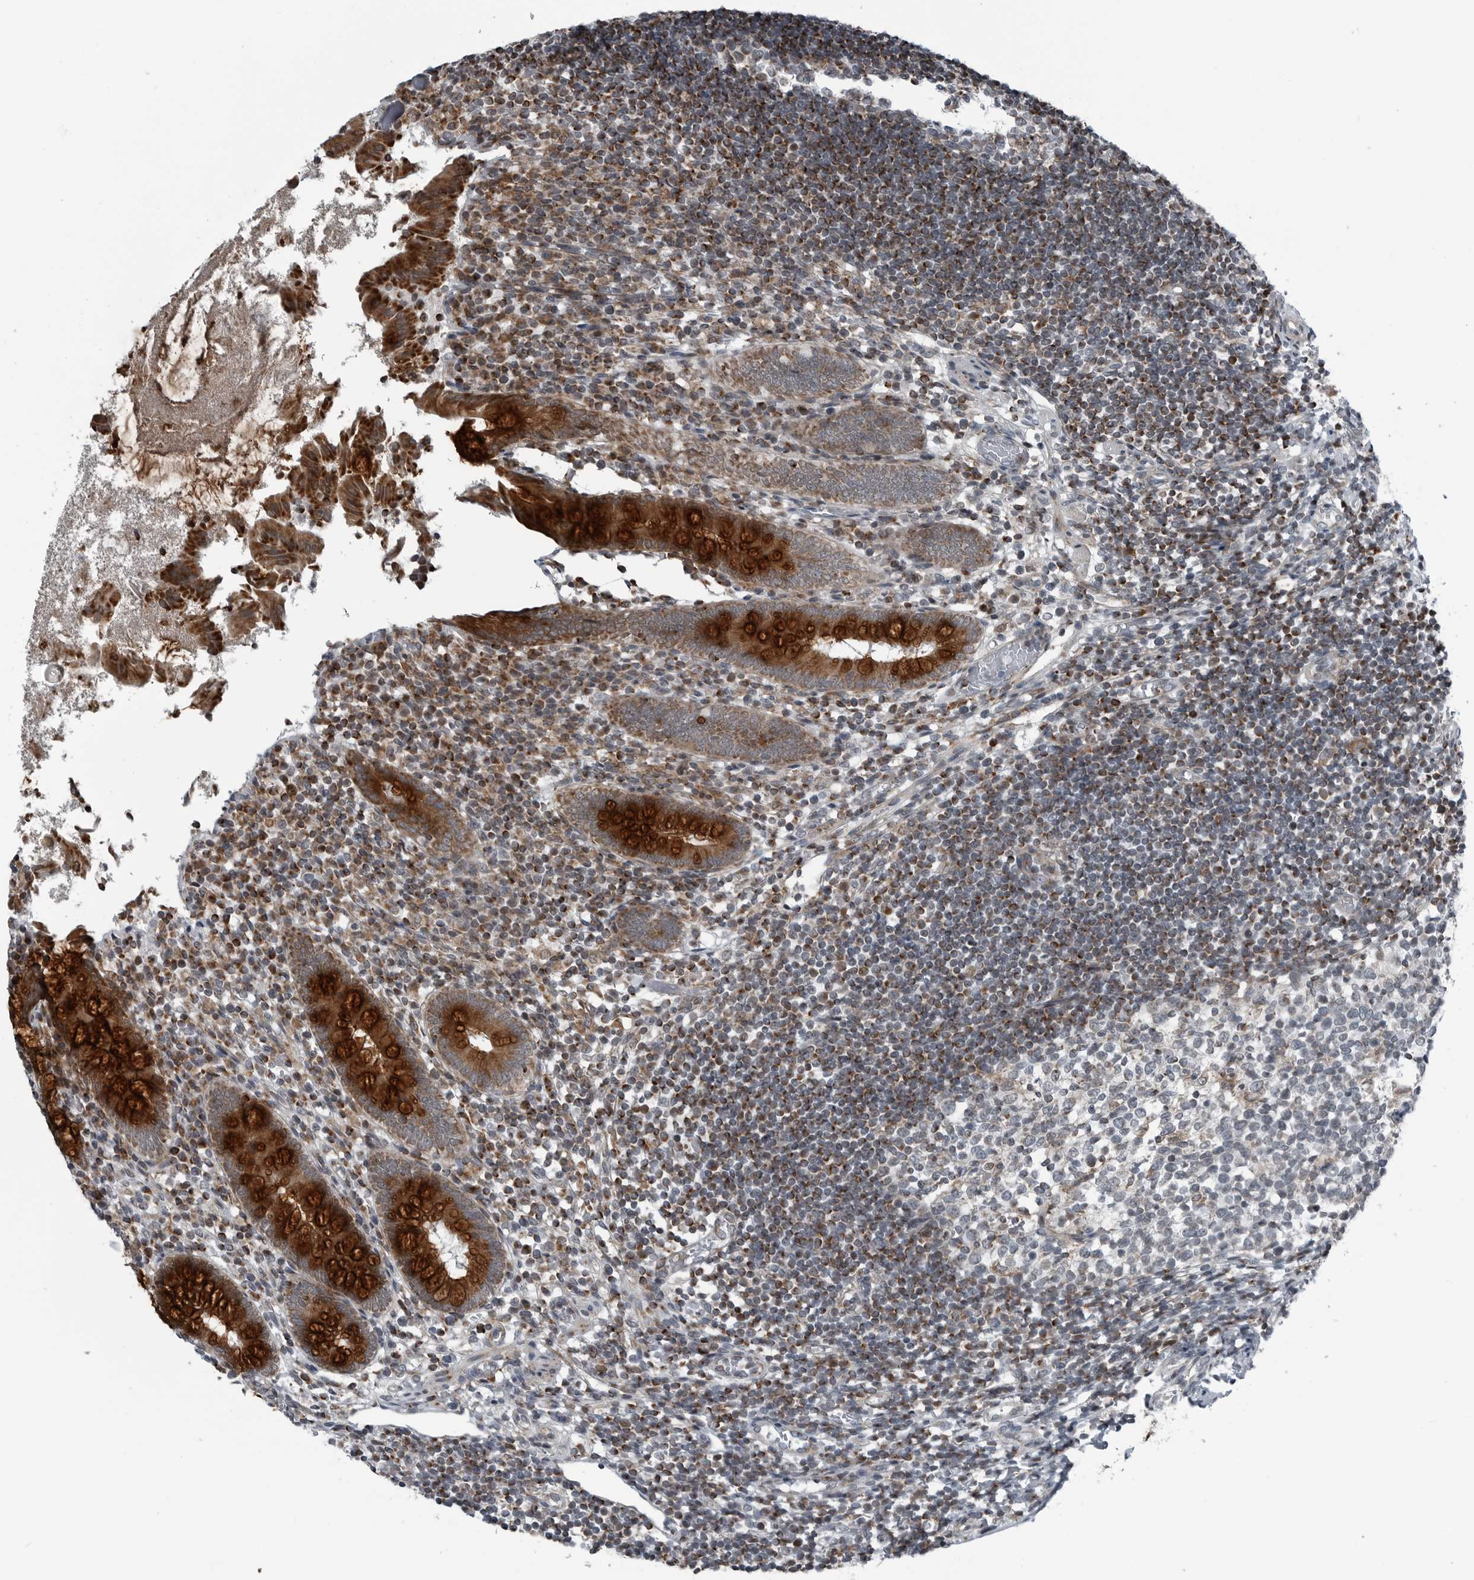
{"staining": {"intensity": "strong", "quantity": ">75%", "location": "cytoplasmic/membranous"}, "tissue": "appendix", "cell_type": "Glandular cells", "image_type": "normal", "snomed": [{"axis": "morphology", "description": "Normal tissue, NOS"}, {"axis": "topography", "description": "Appendix"}], "caption": "This is a photomicrograph of IHC staining of unremarkable appendix, which shows strong expression in the cytoplasmic/membranous of glandular cells.", "gene": "GAK", "patient": {"sex": "female", "age": 17}}